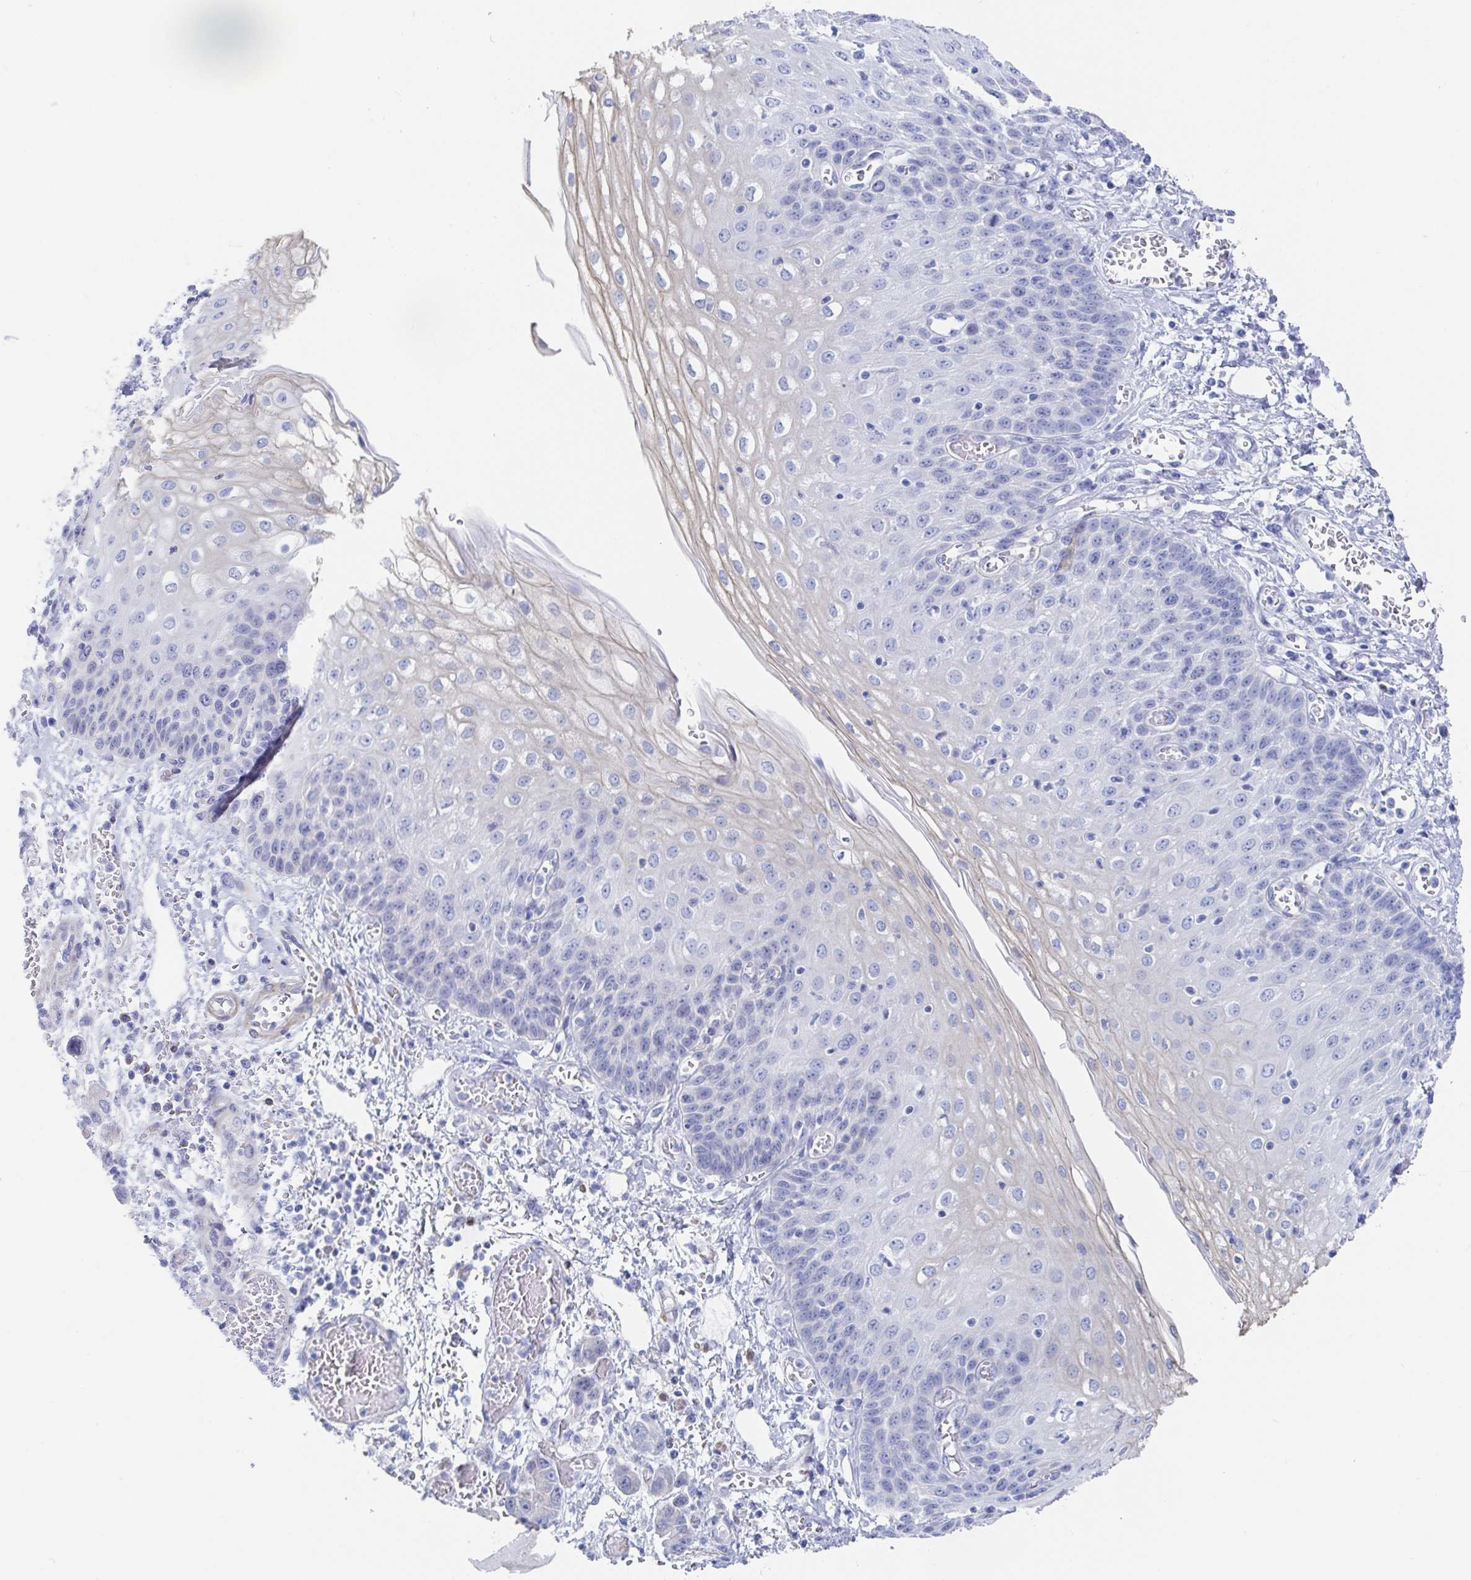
{"staining": {"intensity": "weak", "quantity": "<25%", "location": "cytoplasmic/membranous"}, "tissue": "esophagus", "cell_type": "Squamous epithelial cells", "image_type": "normal", "snomed": [{"axis": "morphology", "description": "Normal tissue, NOS"}, {"axis": "morphology", "description": "Adenocarcinoma, NOS"}, {"axis": "topography", "description": "Esophagus"}], "caption": "IHC photomicrograph of benign human esophagus stained for a protein (brown), which demonstrates no staining in squamous epithelial cells.", "gene": "PACSIN1", "patient": {"sex": "male", "age": 81}}